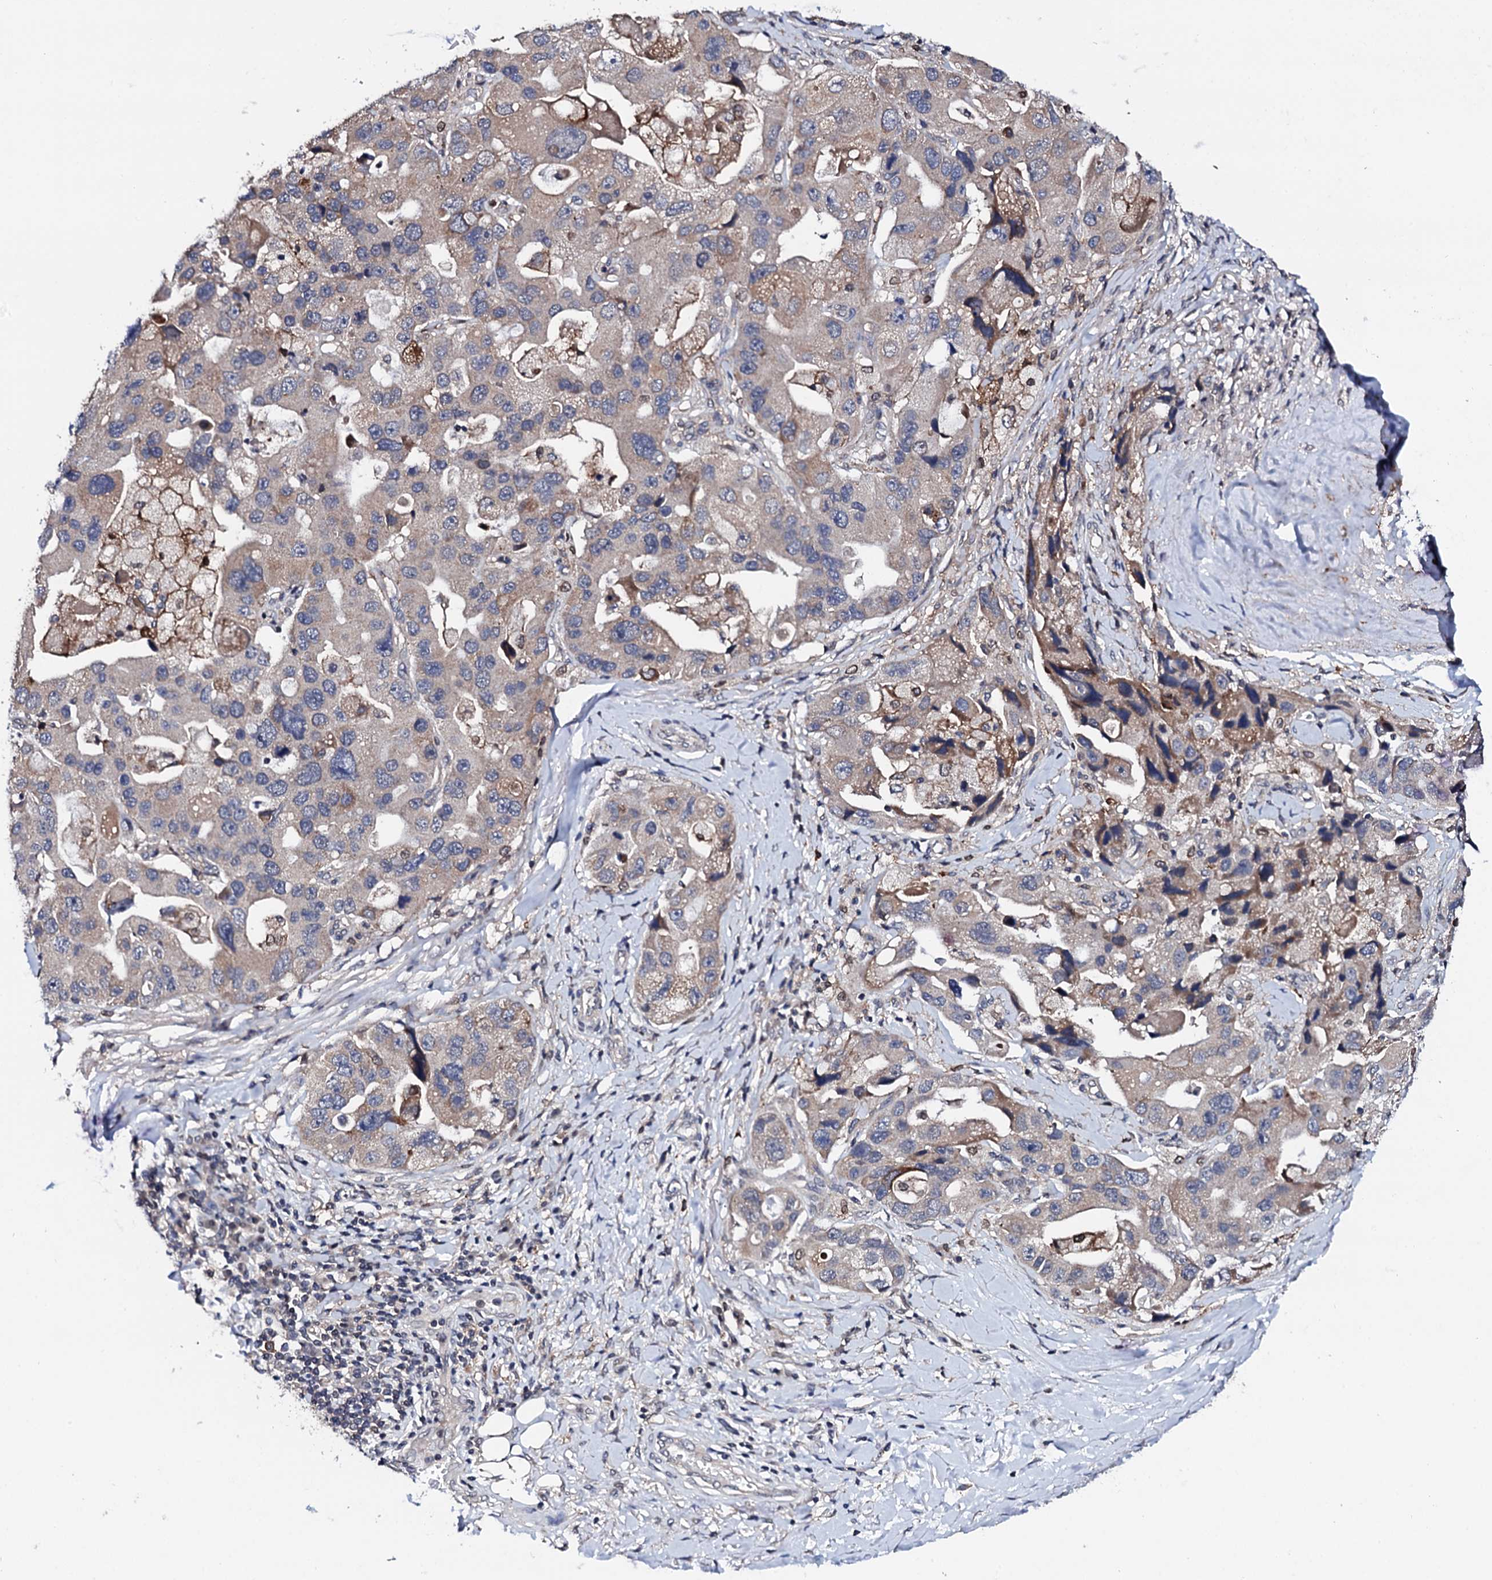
{"staining": {"intensity": "weak", "quantity": "<25%", "location": "cytoplasmic/membranous"}, "tissue": "lung cancer", "cell_type": "Tumor cells", "image_type": "cancer", "snomed": [{"axis": "morphology", "description": "Adenocarcinoma, NOS"}, {"axis": "topography", "description": "Lung"}], "caption": "The image displays no staining of tumor cells in adenocarcinoma (lung).", "gene": "EDC3", "patient": {"sex": "female", "age": 54}}